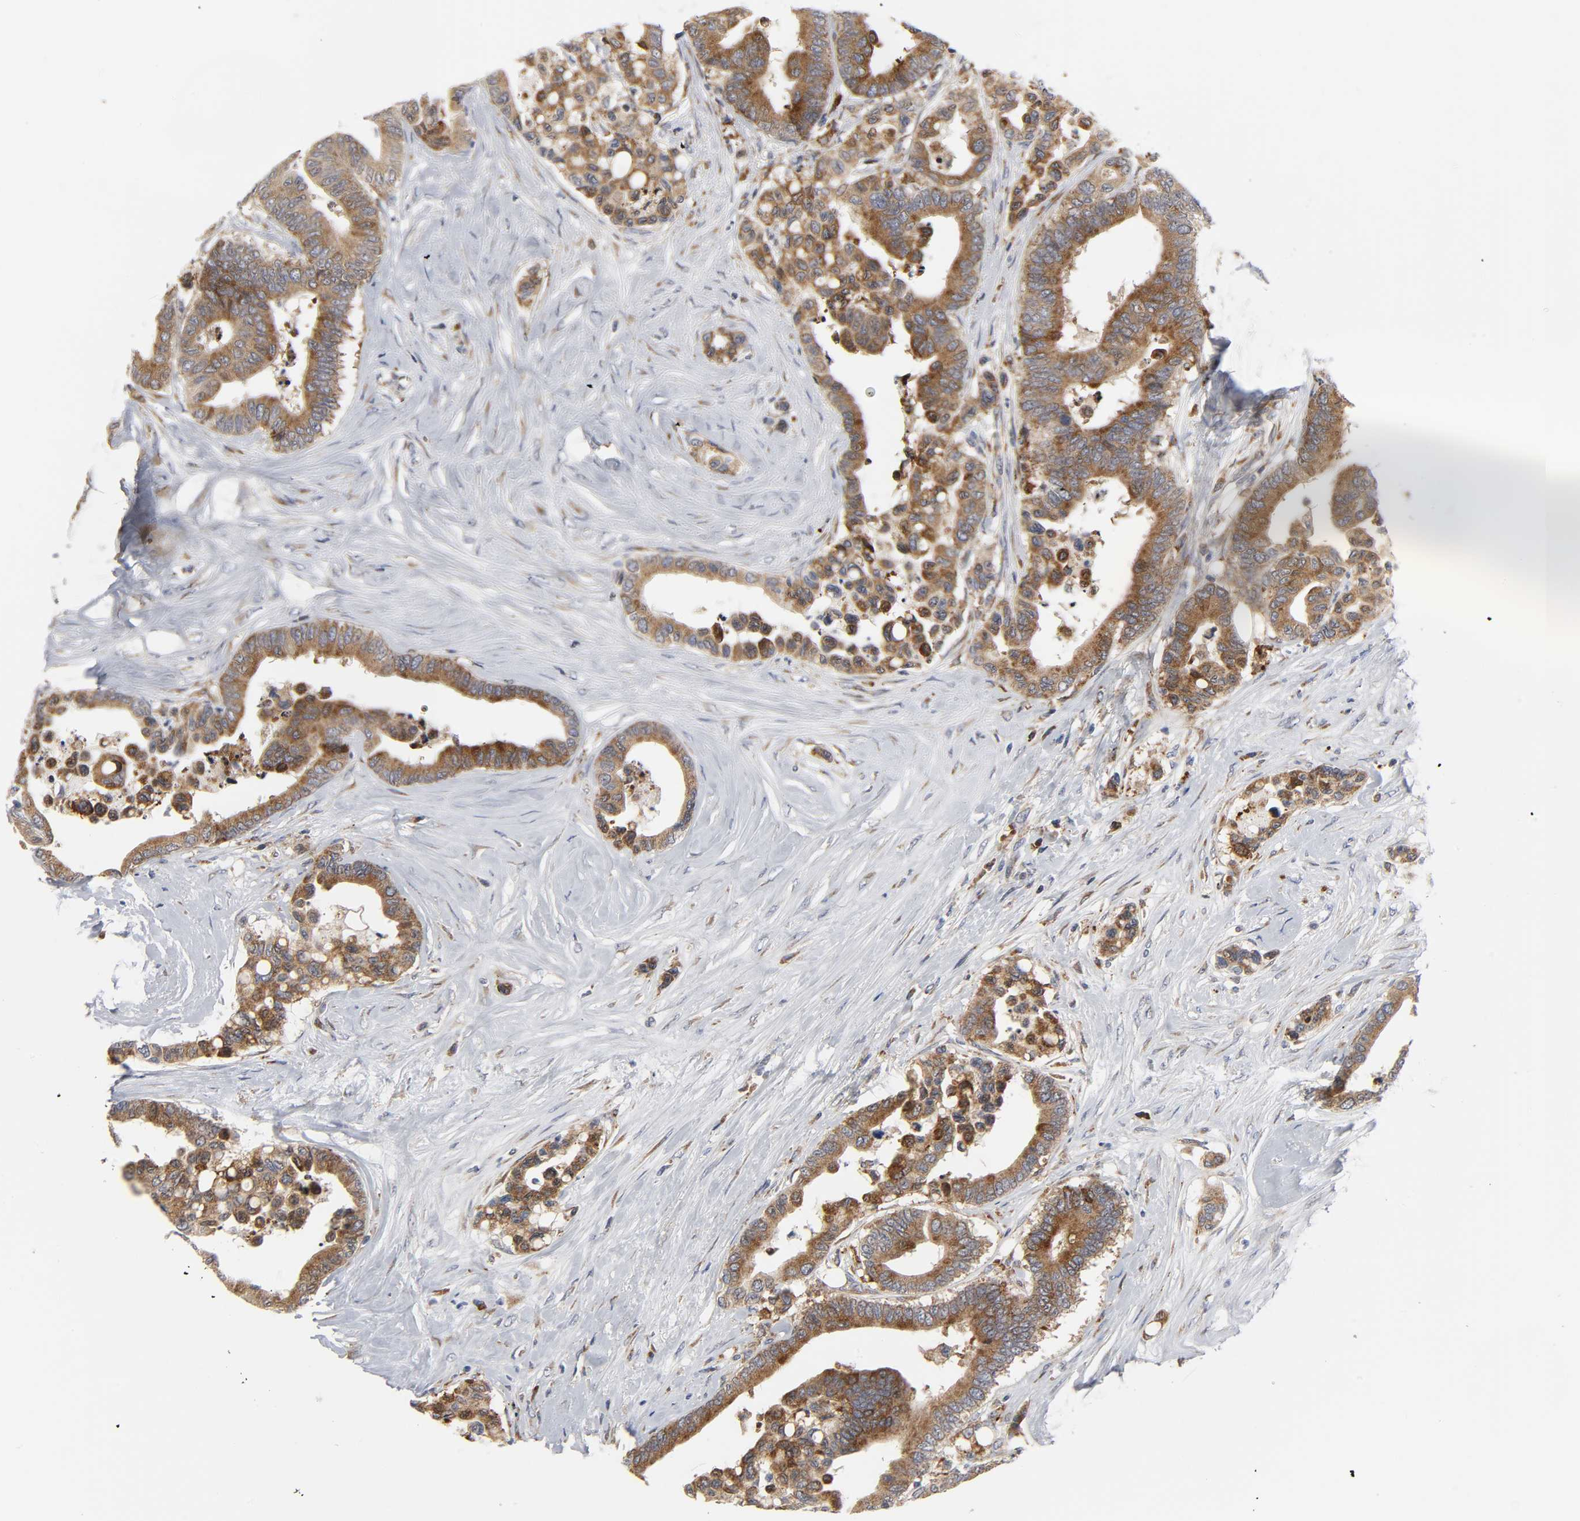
{"staining": {"intensity": "moderate", "quantity": ">75%", "location": "cytoplasmic/membranous"}, "tissue": "colorectal cancer", "cell_type": "Tumor cells", "image_type": "cancer", "snomed": [{"axis": "morphology", "description": "Adenocarcinoma, NOS"}, {"axis": "topography", "description": "Colon"}], "caption": "The immunohistochemical stain labels moderate cytoplasmic/membranous expression in tumor cells of colorectal cancer (adenocarcinoma) tissue.", "gene": "BAX", "patient": {"sex": "male", "age": 82}}